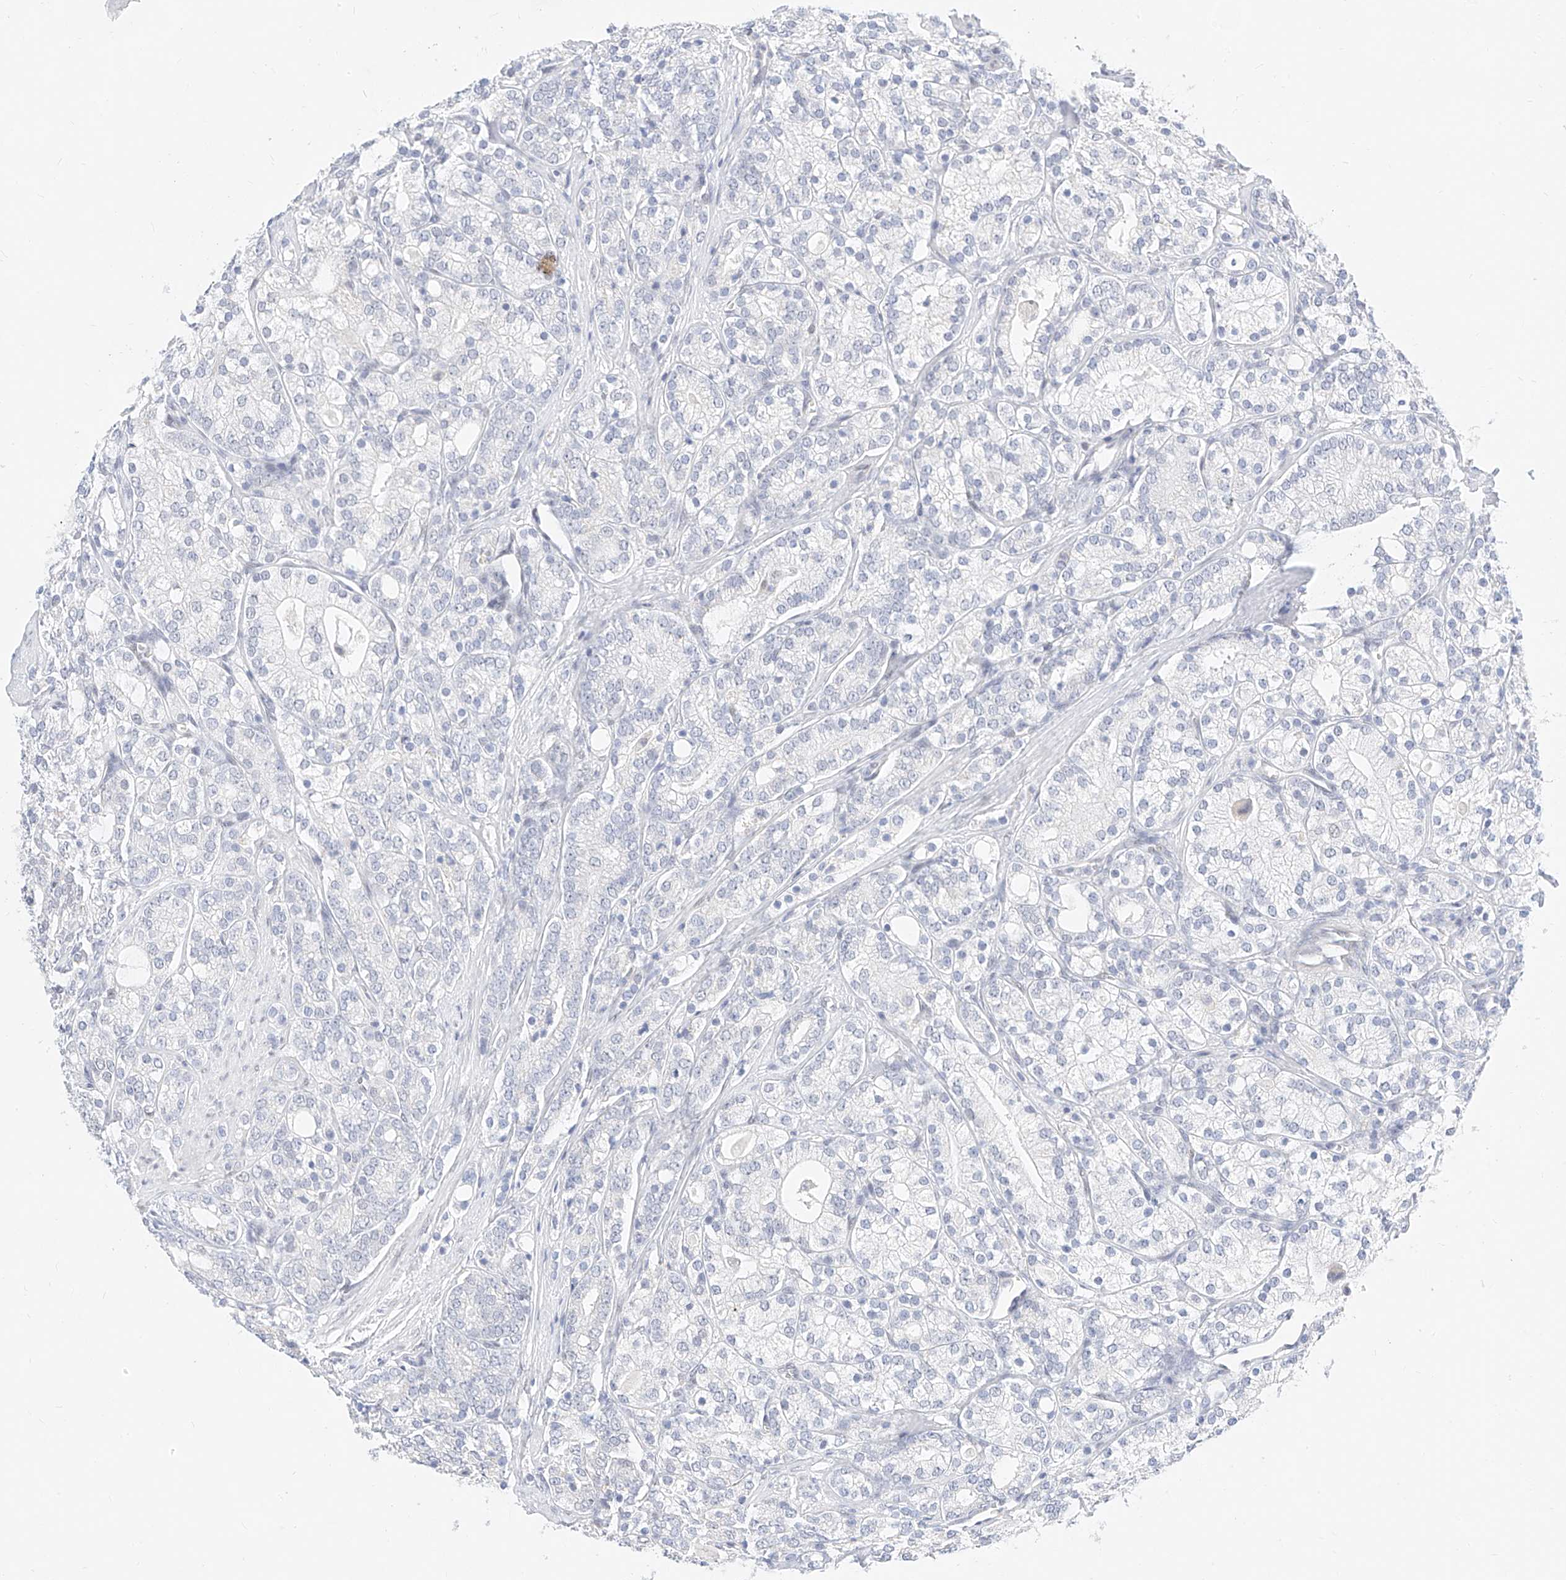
{"staining": {"intensity": "negative", "quantity": "none", "location": "none"}, "tissue": "prostate cancer", "cell_type": "Tumor cells", "image_type": "cancer", "snomed": [{"axis": "morphology", "description": "Adenocarcinoma, High grade"}, {"axis": "topography", "description": "Prostate"}], "caption": "Immunohistochemistry (IHC) micrograph of human prostate cancer stained for a protein (brown), which demonstrates no positivity in tumor cells.", "gene": "KCNJ1", "patient": {"sex": "male", "age": 57}}